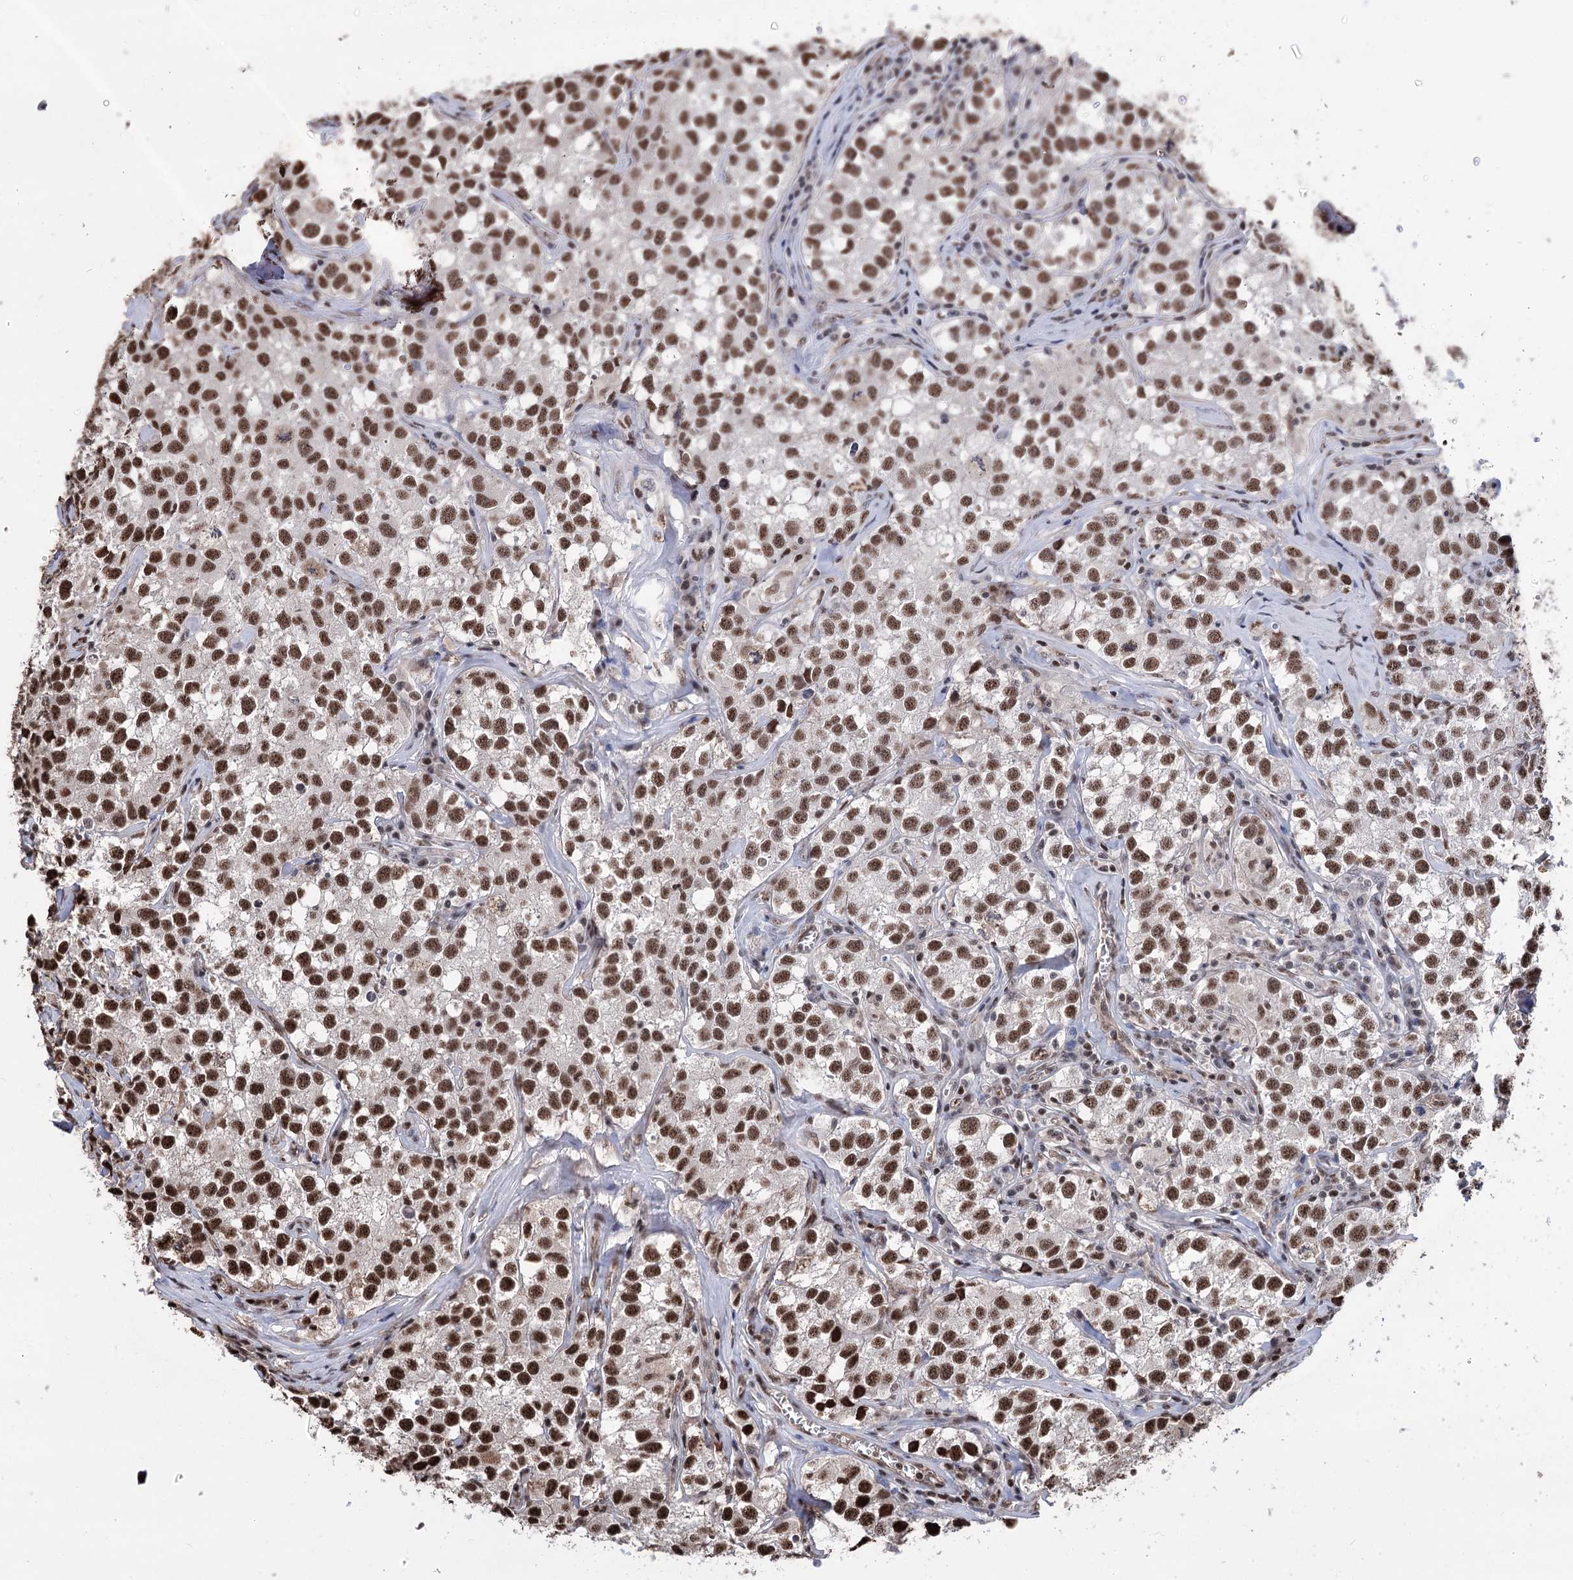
{"staining": {"intensity": "strong", "quantity": ">75%", "location": "nuclear"}, "tissue": "testis cancer", "cell_type": "Tumor cells", "image_type": "cancer", "snomed": [{"axis": "morphology", "description": "Seminoma, NOS"}, {"axis": "morphology", "description": "Carcinoma, Embryonal, NOS"}, {"axis": "topography", "description": "Testis"}], "caption": "Tumor cells demonstrate strong nuclear expression in approximately >75% of cells in embryonal carcinoma (testis).", "gene": "CHMP7", "patient": {"sex": "male", "age": 43}}